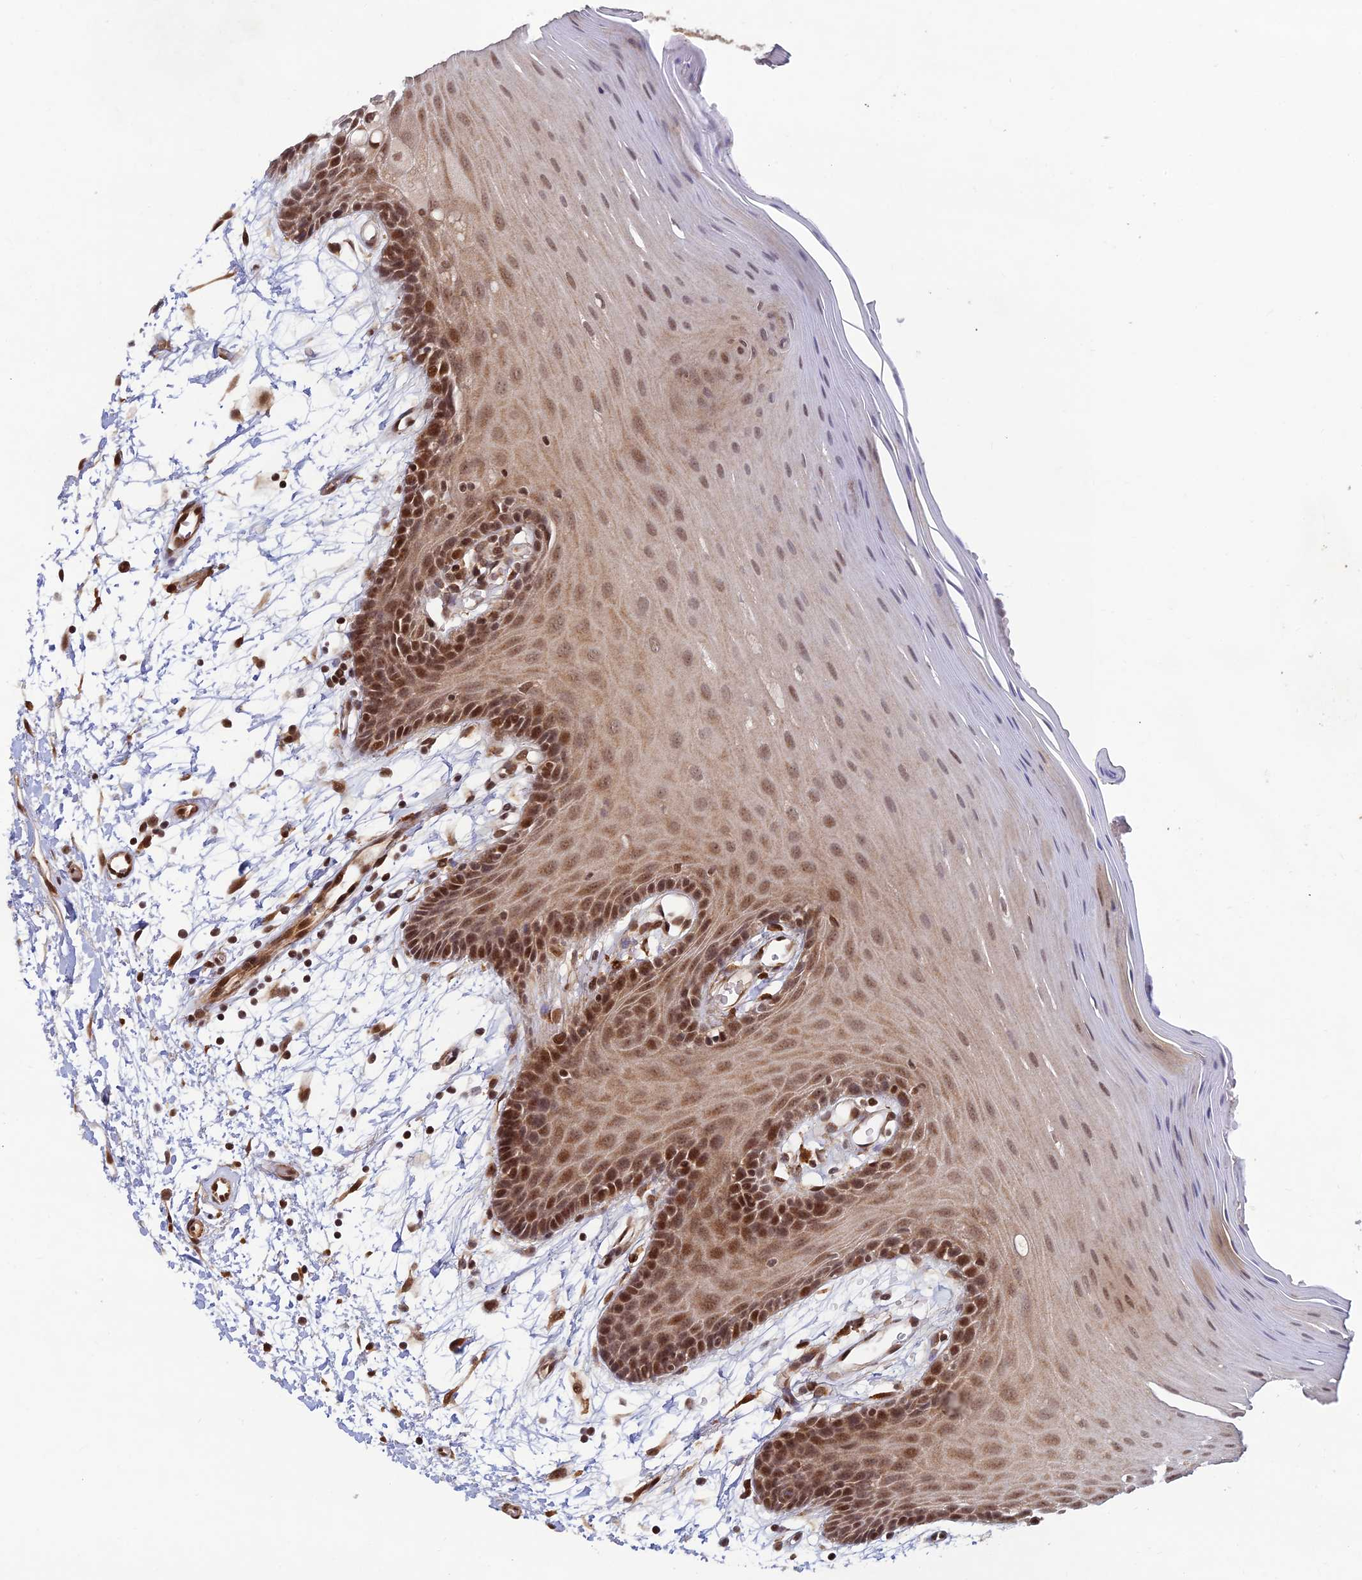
{"staining": {"intensity": "moderate", "quantity": ">75%", "location": "nuclear"}, "tissue": "oral mucosa", "cell_type": "Squamous epithelial cells", "image_type": "normal", "snomed": [{"axis": "morphology", "description": "Normal tissue, NOS"}, {"axis": "topography", "description": "Skeletal muscle"}, {"axis": "topography", "description": "Oral tissue"}, {"axis": "topography", "description": "Salivary gland"}, {"axis": "topography", "description": "Peripheral nerve tissue"}], "caption": "Brown immunohistochemical staining in unremarkable oral mucosa reveals moderate nuclear positivity in about >75% of squamous epithelial cells.", "gene": "ZNF565", "patient": {"sex": "male", "age": 54}}